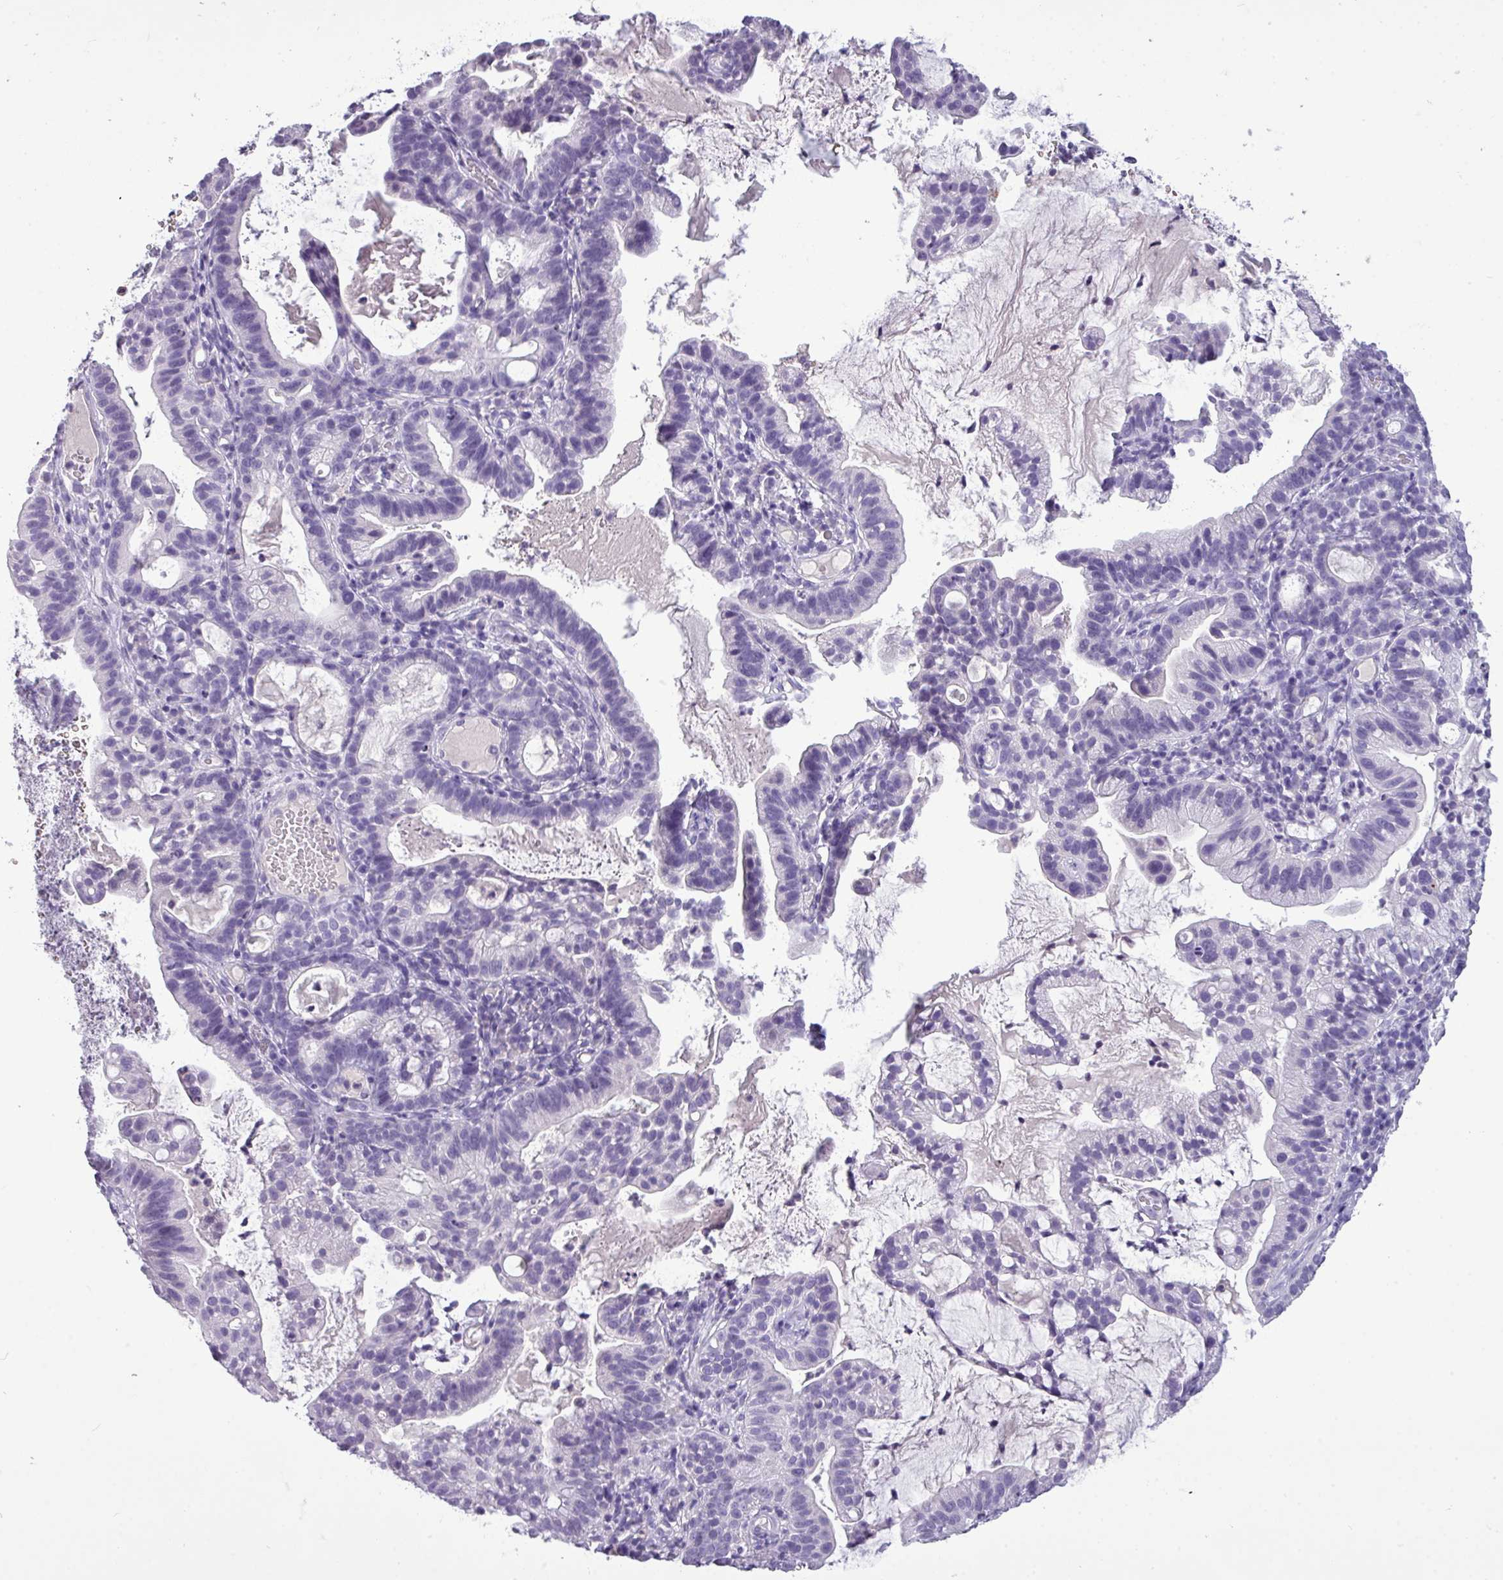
{"staining": {"intensity": "negative", "quantity": "none", "location": "none"}, "tissue": "cervical cancer", "cell_type": "Tumor cells", "image_type": "cancer", "snomed": [{"axis": "morphology", "description": "Adenocarcinoma, NOS"}, {"axis": "topography", "description": "Cervix"}], "caption": "Immunohistochemistry (IHC) of human cervical cancer (adenocarcinoma) reveals no staining in tumor cells.", "gene": "TMEM91", "patient": {"sex": "female", "age": 41}}